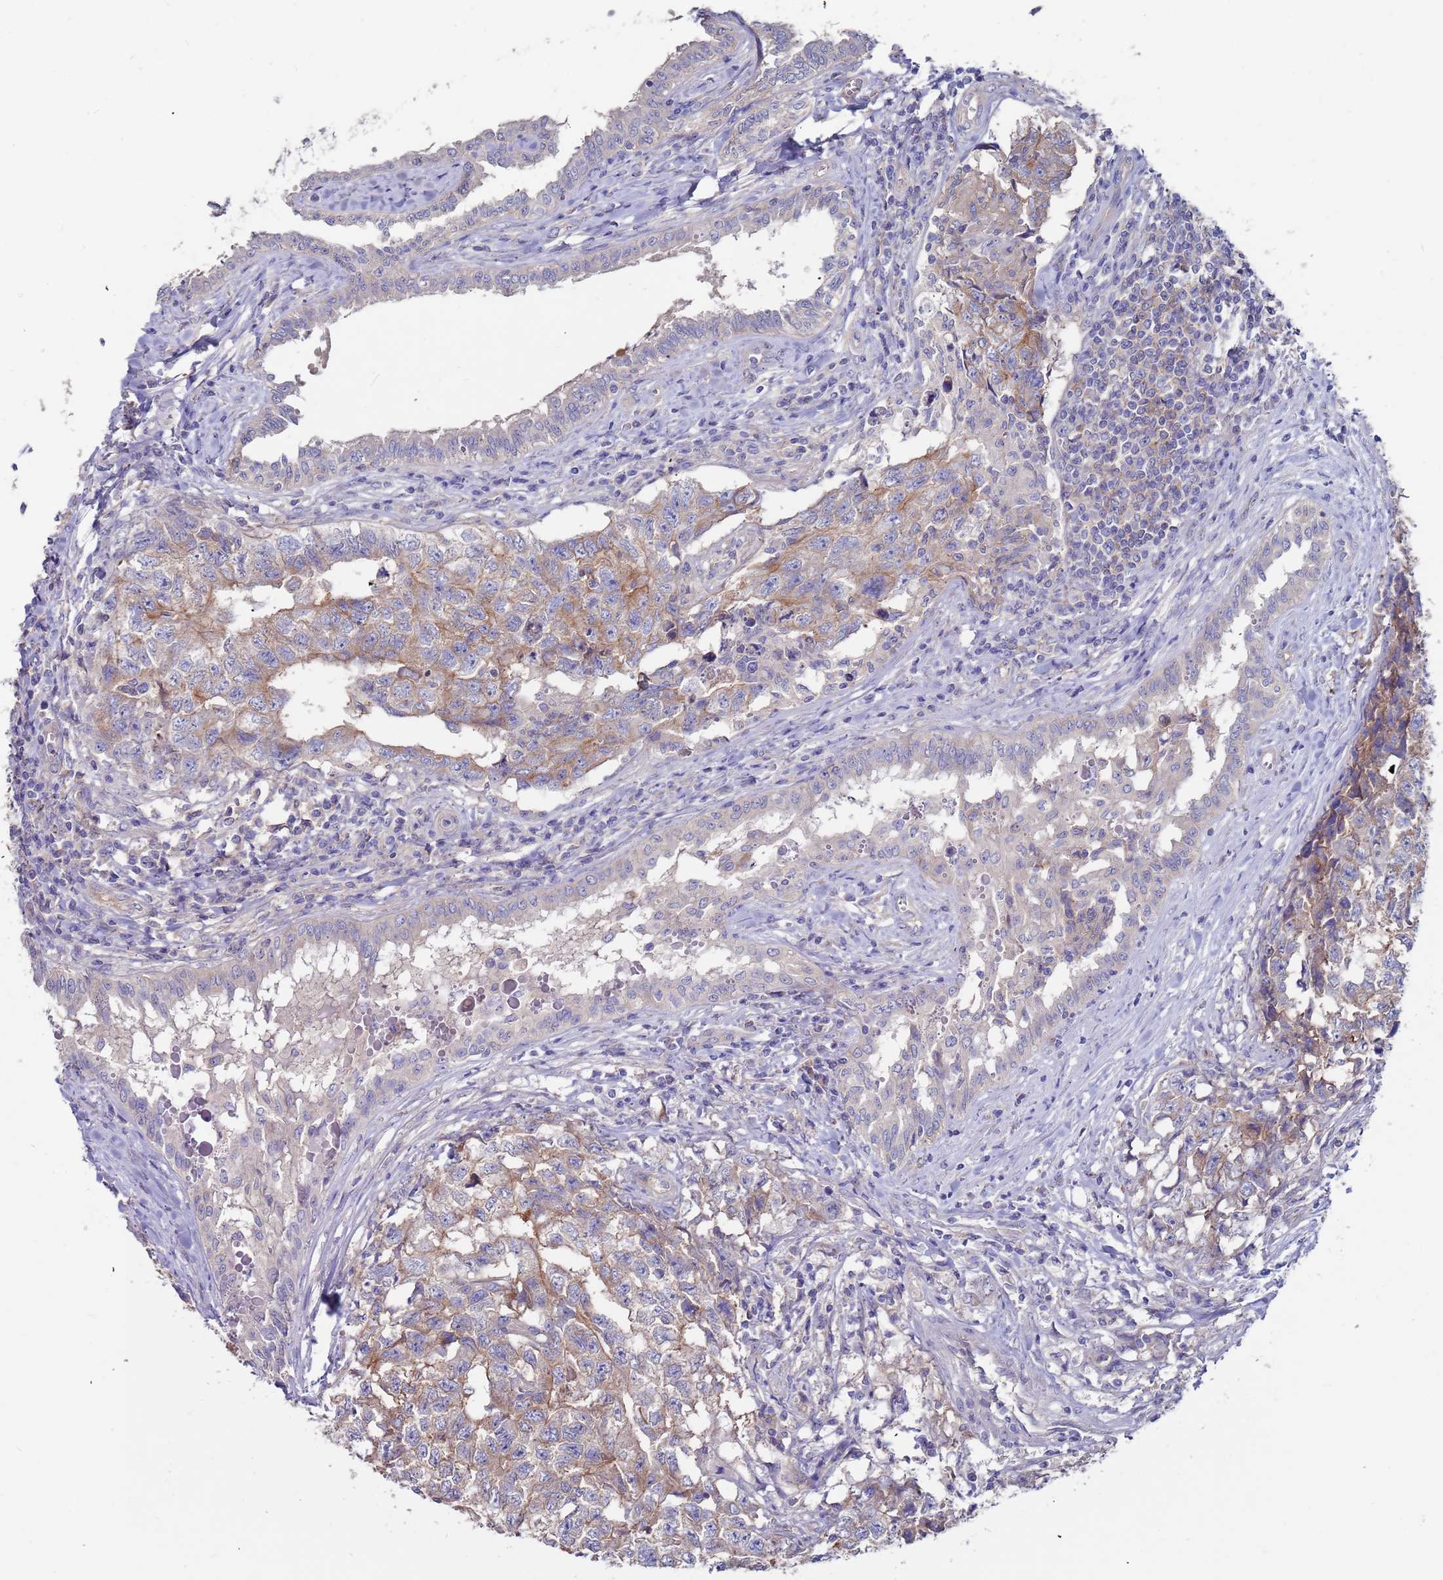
{"staining": {"intensity": "moderate", "quantity": "25%-75%", "location": "cytoplasmic/membranous"}, "tissue": "testis cancer", "cell_type": "Tumor cells", "image_type": "cancer", "snomed": [{"axis": "morphology", "description": "Carcinoma, Embryonal, NOS"}, {"axis": "topography", "description": "Testis"}], "caption": "There is medium levels of moderate cytoplasmic/membranous expression in tumor cells of testis embryonal carcinoma, as demonstrated by immunohistochemical staining (brown color).", "gene": "KRTCAP3", "patient": {"sex": "male", "age": 31}}